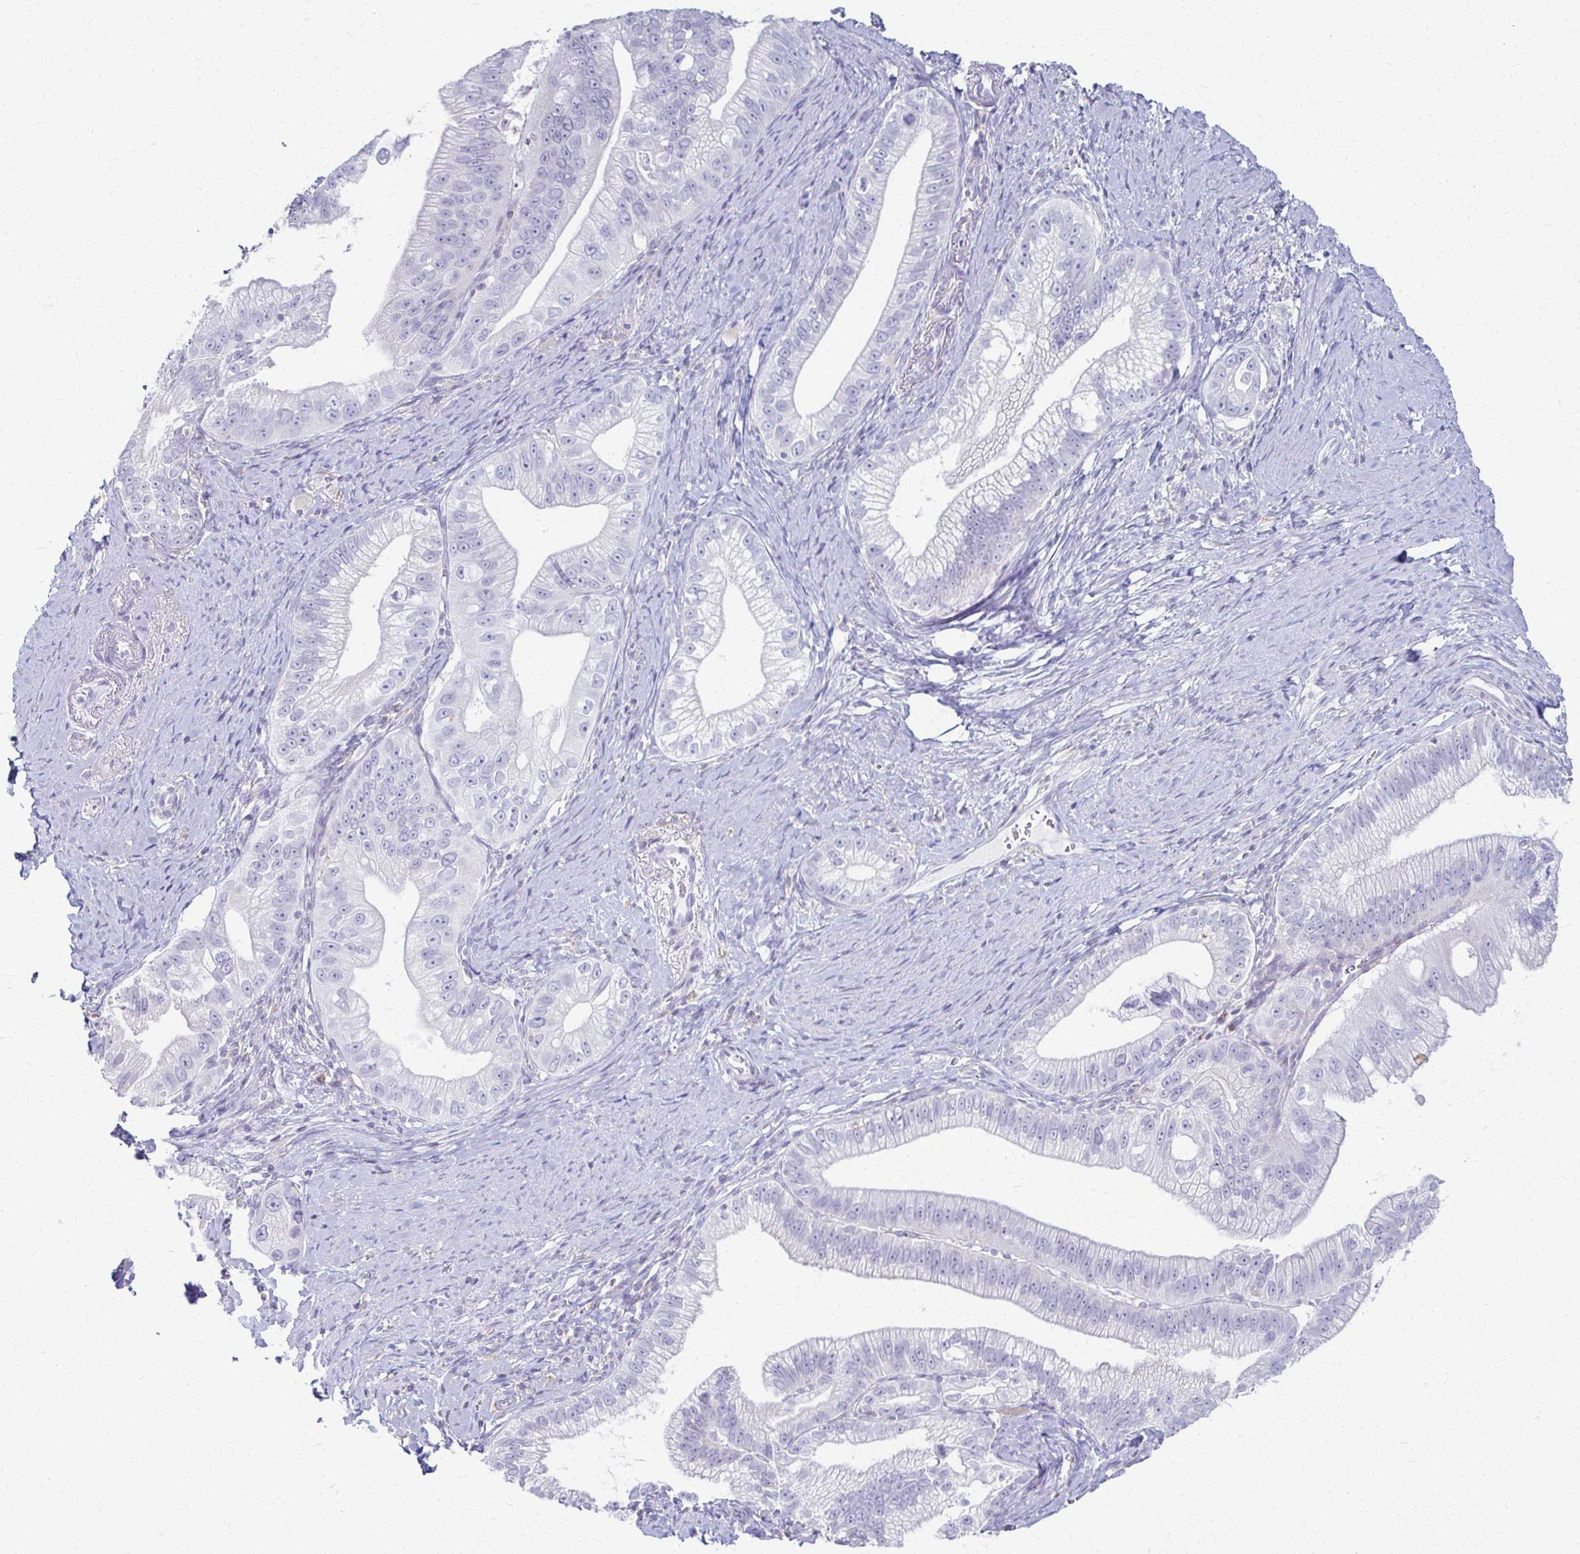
{"staining": {"intensity": "negative", "quantity": "none", "location": "none"}, "tissue": "pancreatic cancer", "cell_type": "Tumor cells", "image_type": "cancer", "snomed": [{"axis": "morphology", "description": "Adenocarcinoma, NOS"}, {"axis": "topography", "description": "Pancreas"}], "caption": "This micrograph is of adenocarcinoma (pancreatic) stained with IHC to label a protein in brown with the nuclei are counter-stained blue. There is no staining in tumor cells. Brightfield microscopy of immunohistochemistry (IHC) stained with DAB (brown) and hematoxylin (blue), captured at high magnification.", "gene": "FCGR2B", "patient": {"sex": "male", "age": 70}}